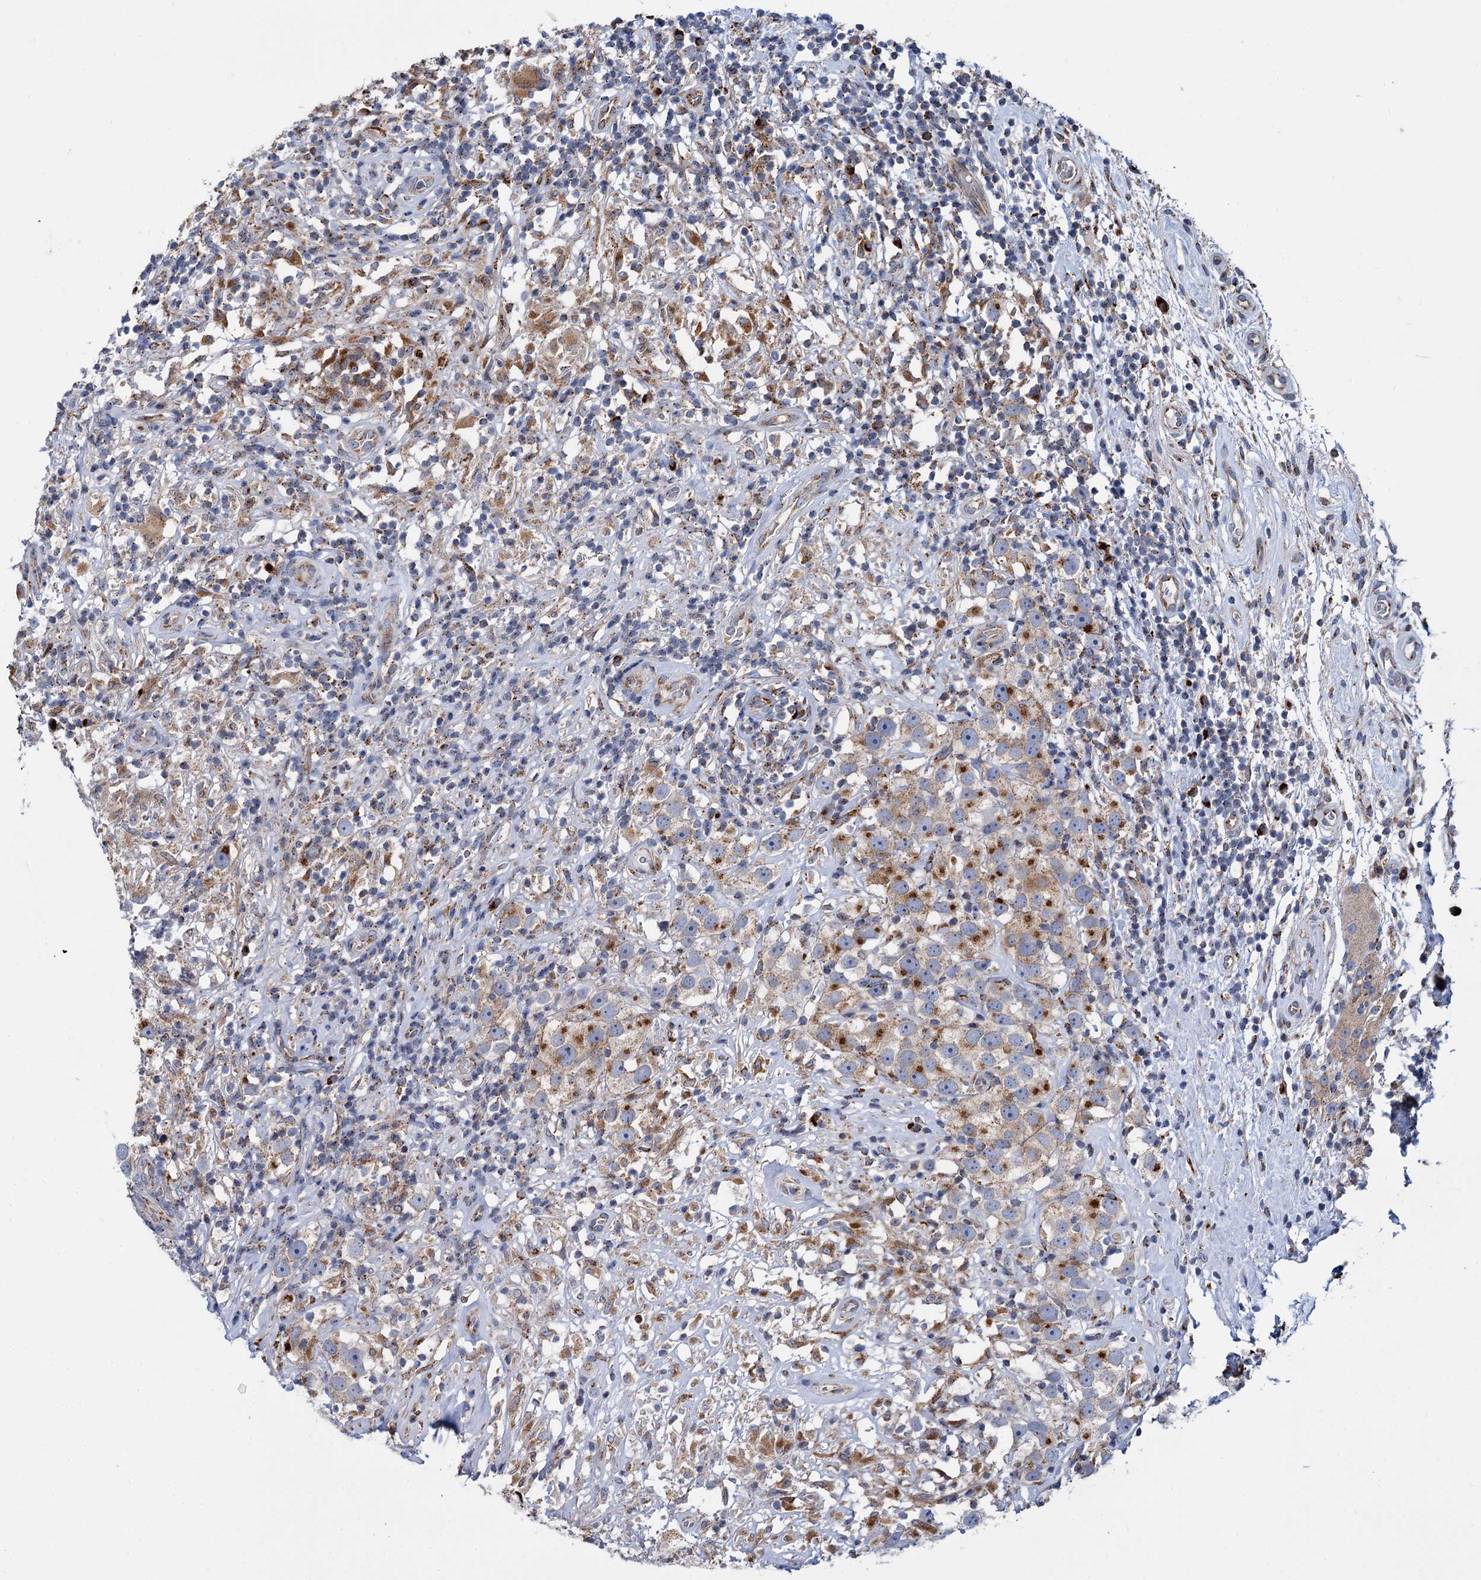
{"staining": {"intensity": "moderate", "quantity": ">75%", "location": "cytoplasmic/membranous"}, "tissue": "testis cancer", "cell_type": "Tumor cells", "image_type": "cancer", "snomed": [{"axis": "morphology", "description": "Seminoma, NOS"}, {"axis": "topography", "description": "Testis"}], "caption": "Protein analysis of seminoma (testis) tissue reveals moderate cytoplasmic/membranous positivity in approximately >75% of tumor cells.", "gene": "SUPT20H", "patient": {"sex": "male", "age": 49}}